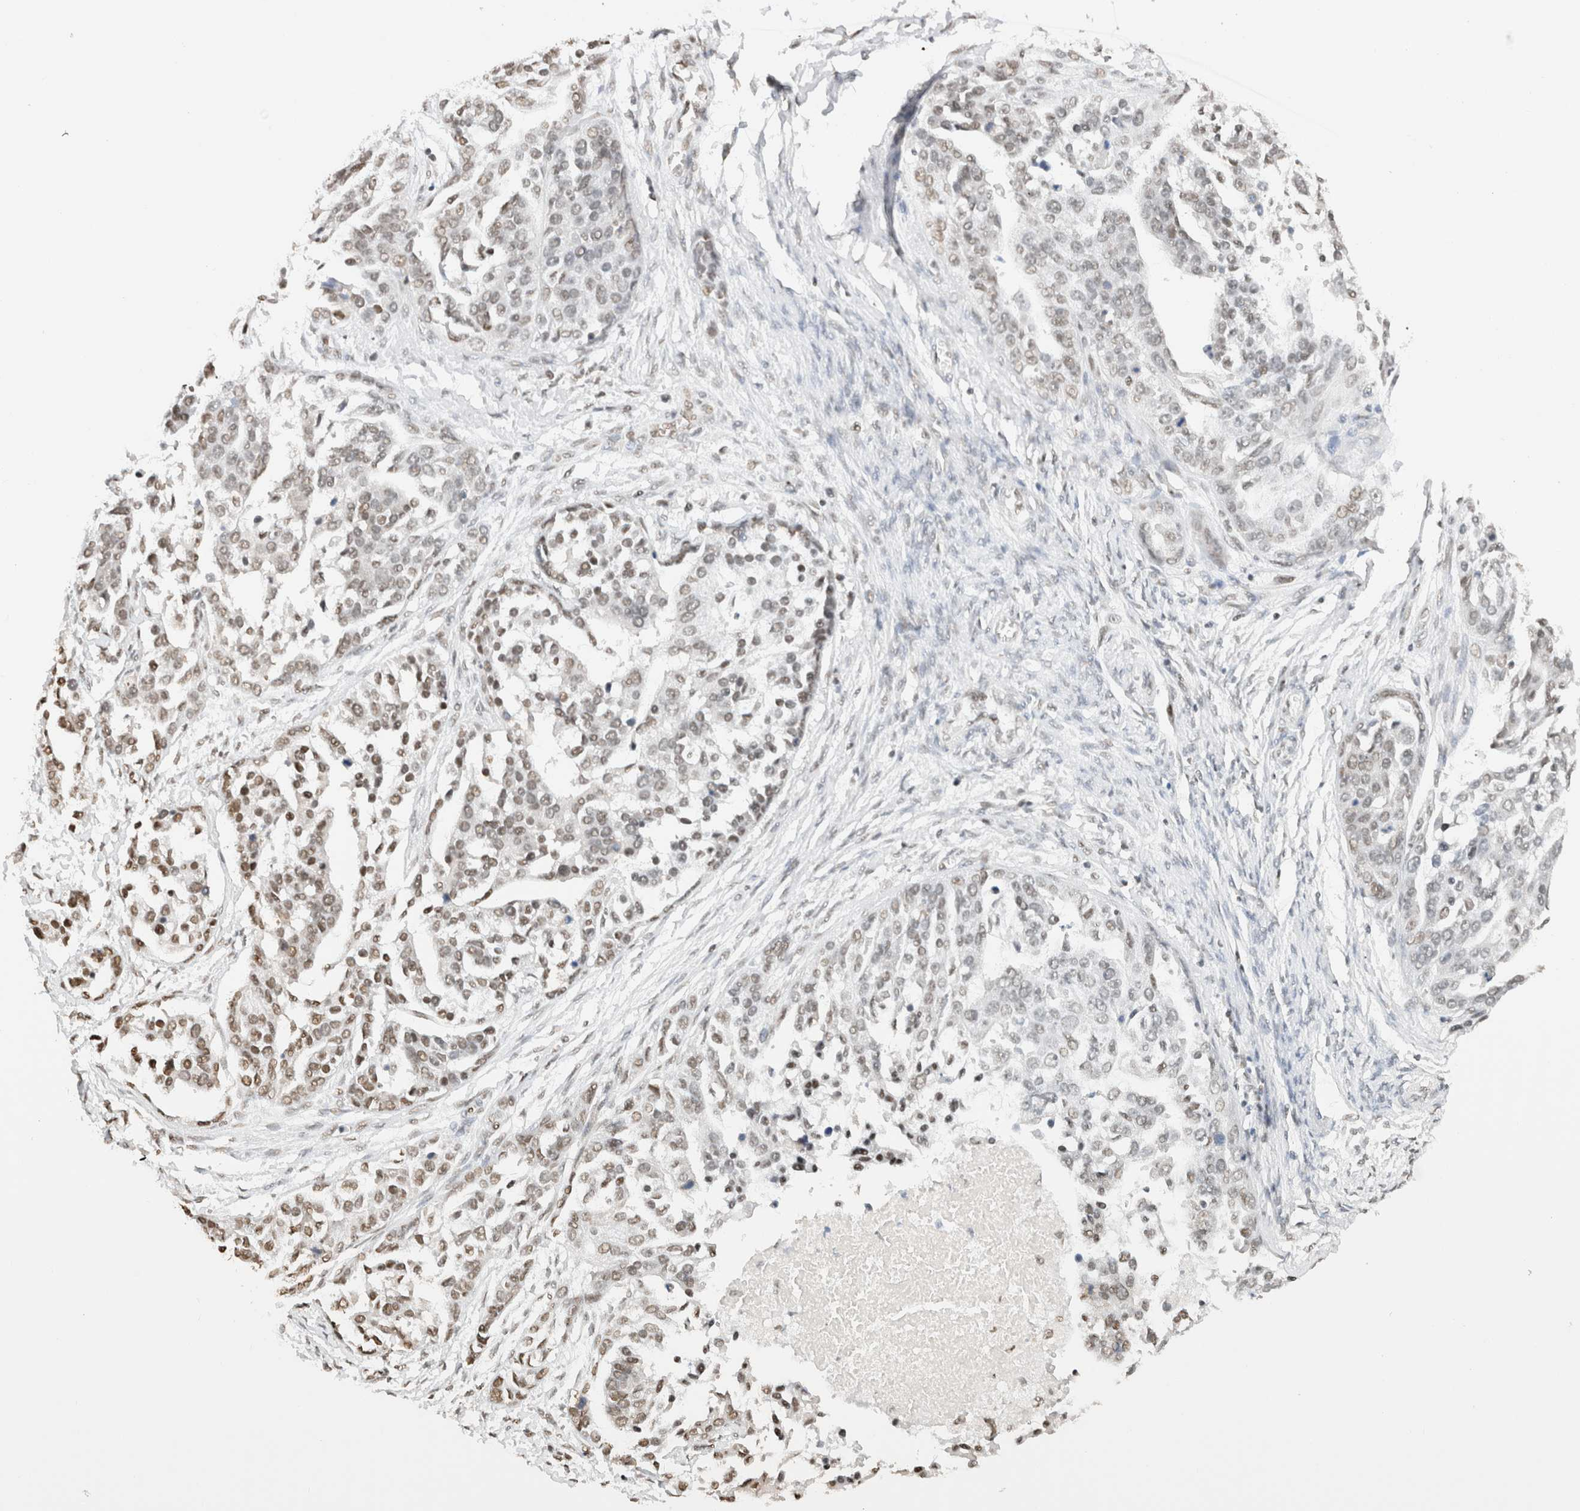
{"staining": {"intensity": "moderate", "quantity": "25%-75%", "location": "nuclear"}, "tissue": "ovarian cancer", "cell_type": "Tumor cells", "image_type": "cancer", "snomed": [{"axis": "morphology", "description": "Cystadenocarcinoma, serous, NOS"}, {"axis": "topography", "description": "Ovary"}], "caption": "The image displays staining of ovarian cancer (serous cystadenocarcinoma), revealing moderate nuclear protein staining (brown color) within tumor cells.", "gene": "SUPT3H", "patient": {"sex": "female", "age": 44}}